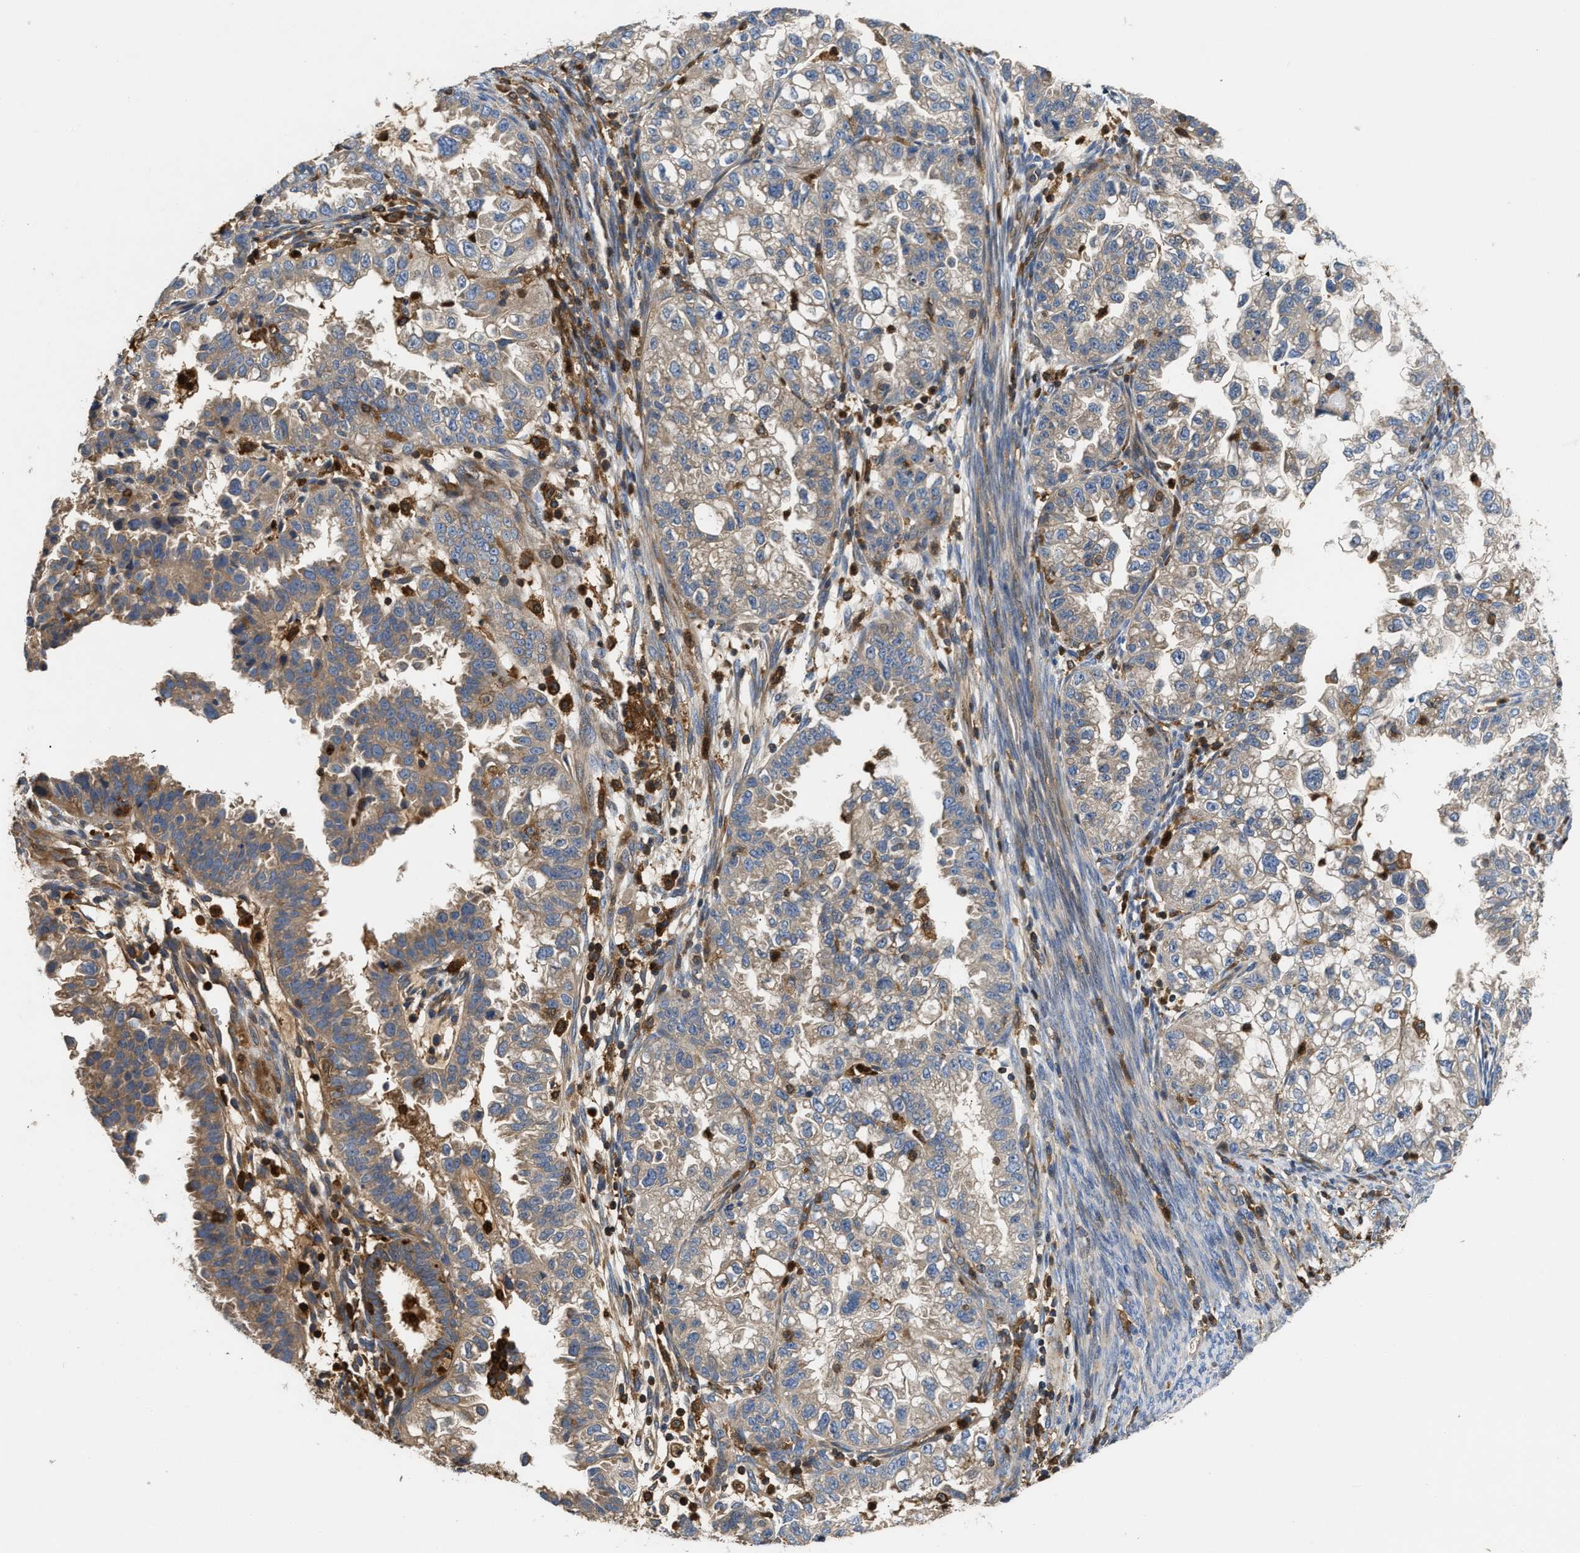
{"staining": {"intensity": "weak", "quantity": "25%-75%", "location": "cytoplasmic/membranous"}, "tissue": "endometrial cancer", "cell_type": "Tumor cells", "image_type": "cancer", "snomed": [{"axis": "morphology", "description": "Adenocarcinoma, NOS"}, {"axis": "topography", "description": "Endometrium"}], "caption": "Endometrial cancer (adenocarcinoma) tissue demonstrates weak cytoplasmic/membranous staining in approximately 25%-75% of tumor cells, visualized by immunohistochemistry.", "gene": "OSTF1", "patient": {"sex": "female", "age": 85}}